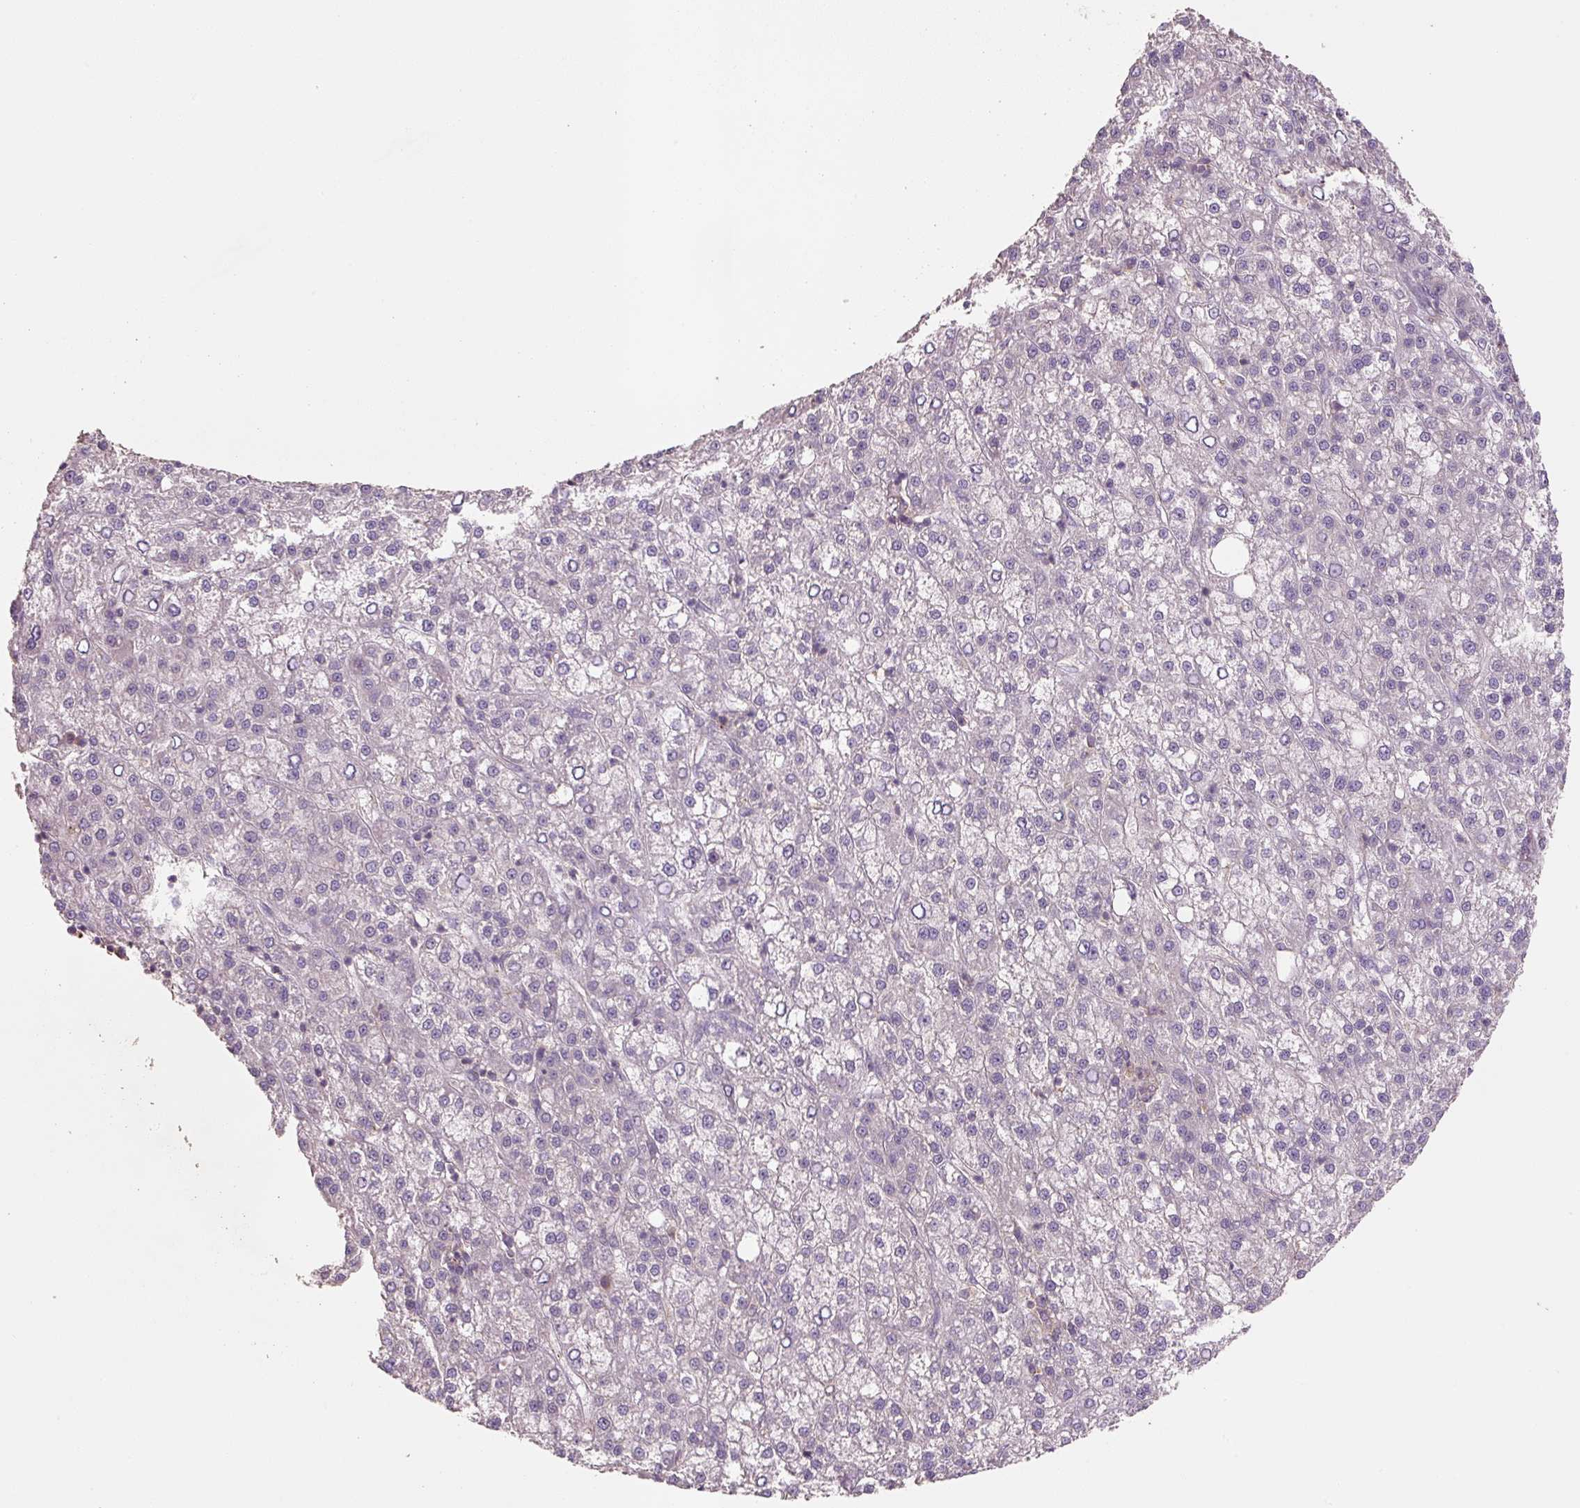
{"staining": {"intensity": "negative", "quantity": "none", "location": "none"}, "tissue": "liver cancer", "cell_type": "Tumor cells", "image_type": "cancer", "snomed": [{"axis": "morphology", "description": "Carcinoma, Hepatocellular, NOS"}, {"axis": "topography", "description": "Liver"}], "caption": "High magnification brightfield microscopy of liver cancer (hepatocellular carcinoma) stained with DAB (brown) and counterstained with hematoxylin (blue): tumor cells show no significant expression.", "gene": "C2orf73", "patient": {"sex": "female", "age": 58}}